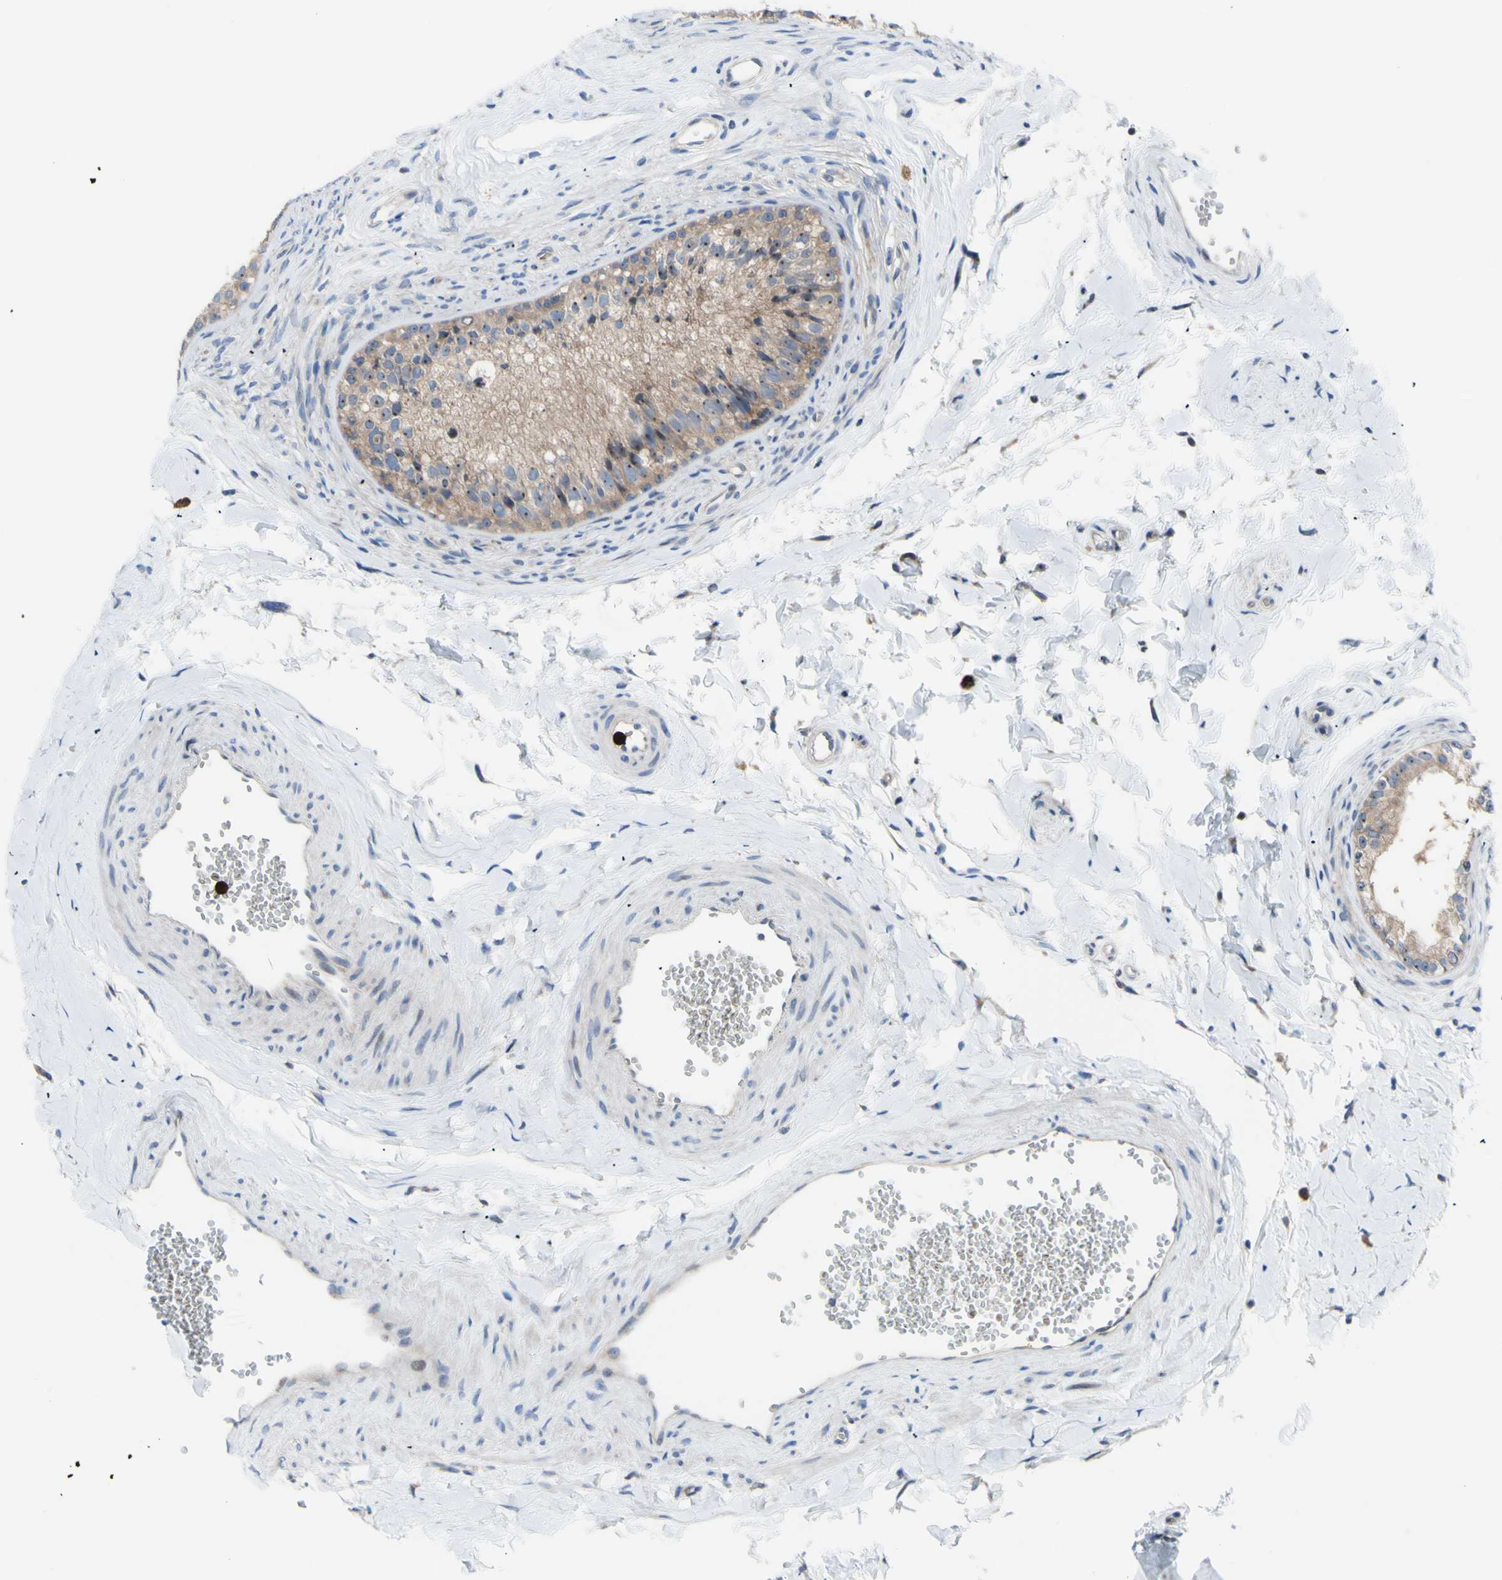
{"staining": {"intensity": "moderate", "quantity": ">75%", "location": "cytoplasmic/membranous,nuclear"}, "tissue": "epididymis", "cell_type": "Glandular cells", "image_type": "normal", "snomed": [{"axis": "morphology", "description": "Normal tissue, NOS"}, {"axis": "topography", "description": "Epididymis"}], "caption": "Epididymis stained with DAB (3,3'-diaminobenzidine) immunohistochemistry reveals medium levels of moderate cytoplasmic/membranous,nuclear staining in about >75% of glandular cells. The staining is performed using DAB (3,3'-diaminobenzidine) brown chromogen to label protein expression. The nuclei are counter-stained blue using hematoxylin.", "gene": "USP9X", "patient": {"sex": "male", "age": 56}}